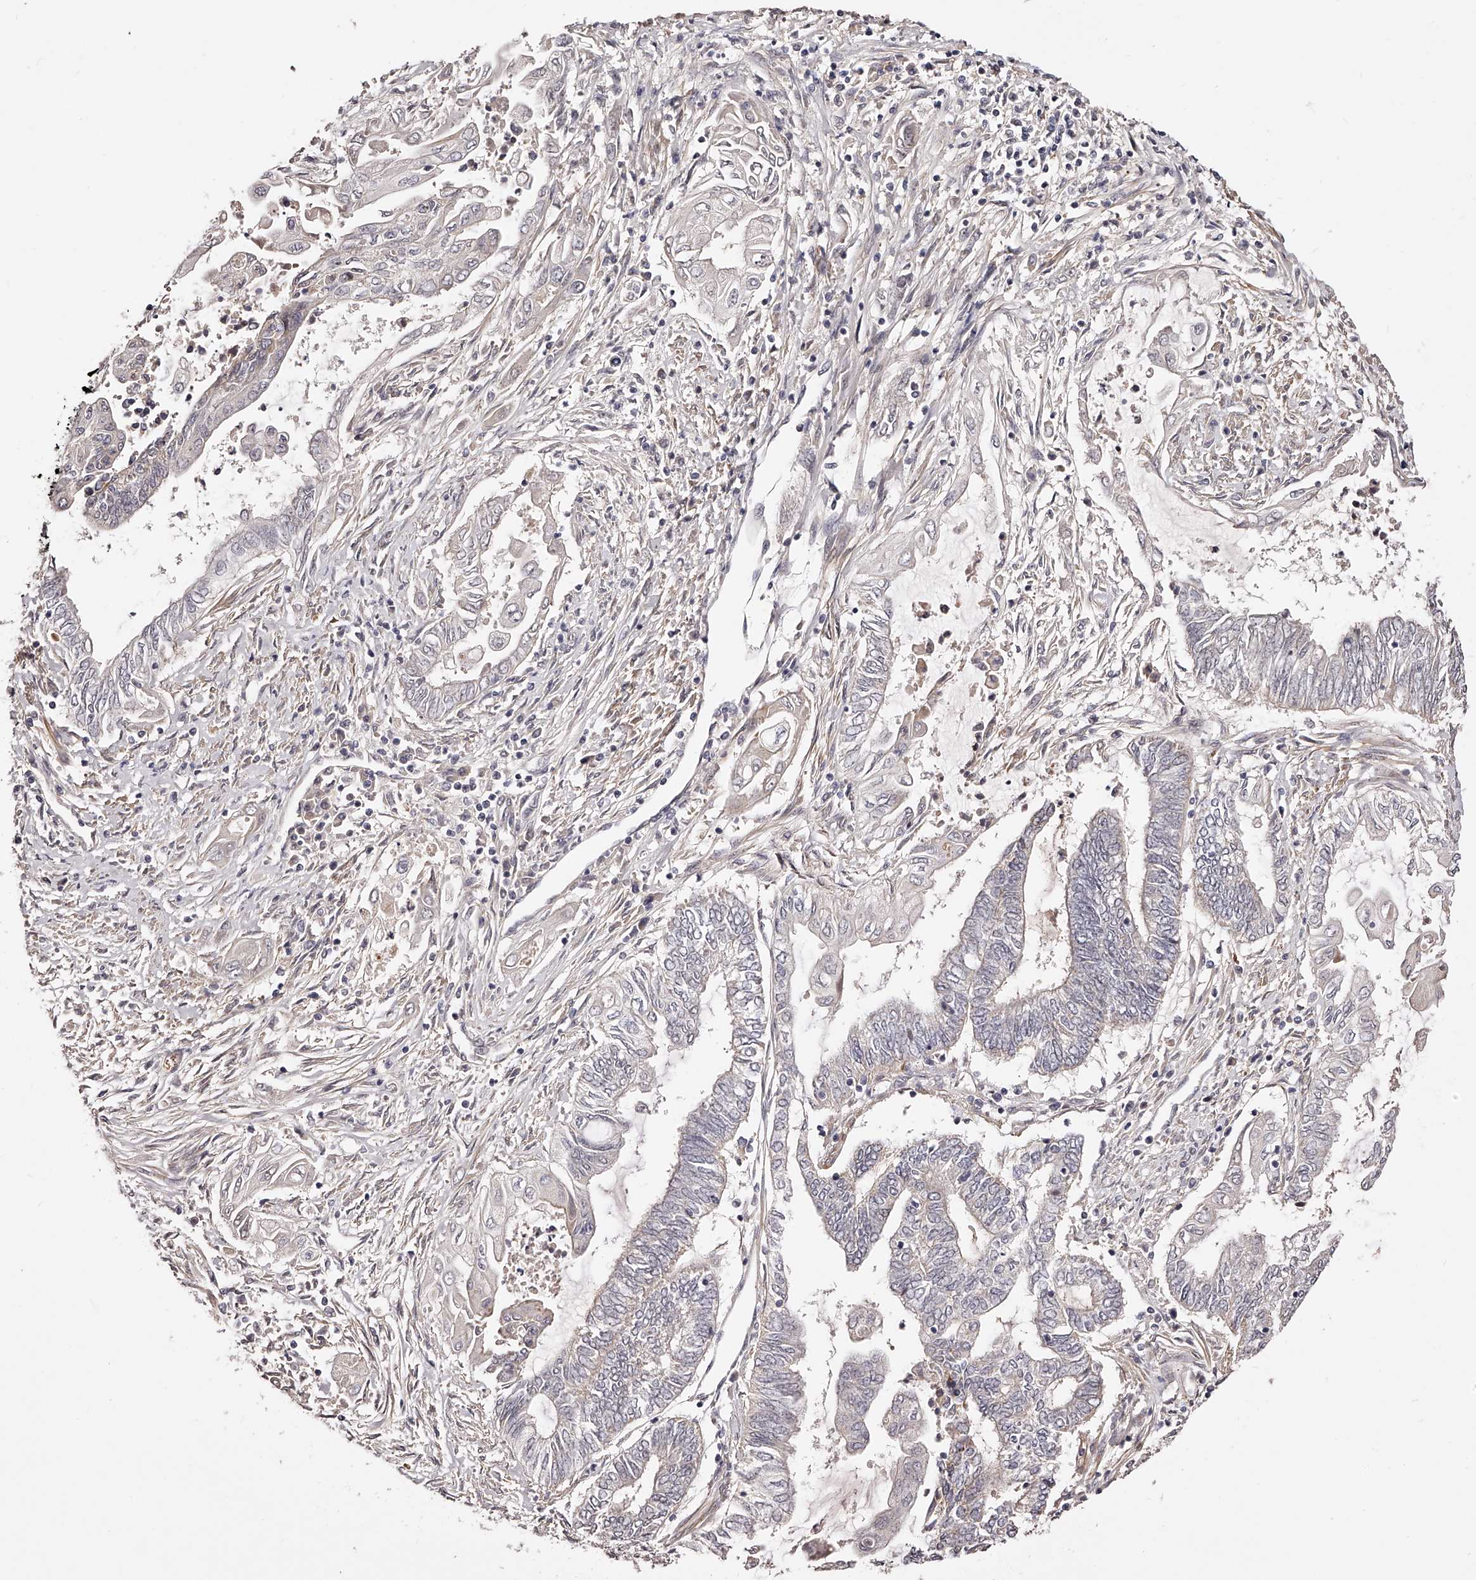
{"staining": {"intensity": "negative", "quantity": "none", "location": "none"}, "tissue": "endometrial cancer", "cell_type": "Tumor cells", "image_type": "cancer", "snomed": [{"axis": "morphology", "description": "Adenocarcinoma, NOS"}, {"axis": "topography", "description": "Uterus"}, {"axis": "topography", "description": "Endometrium"}], "caption": "DAB (3,3'-diaminobenzidine) immunohistochemical staining of human endometrial cancer (adenocarcinoma) reveals no significant staining in tumor cells. (Immunohistochemistry, brightfield microscopy, high magnification).", "gene": "ZNF502", "patient": {"sex": "female", "age": 70}}